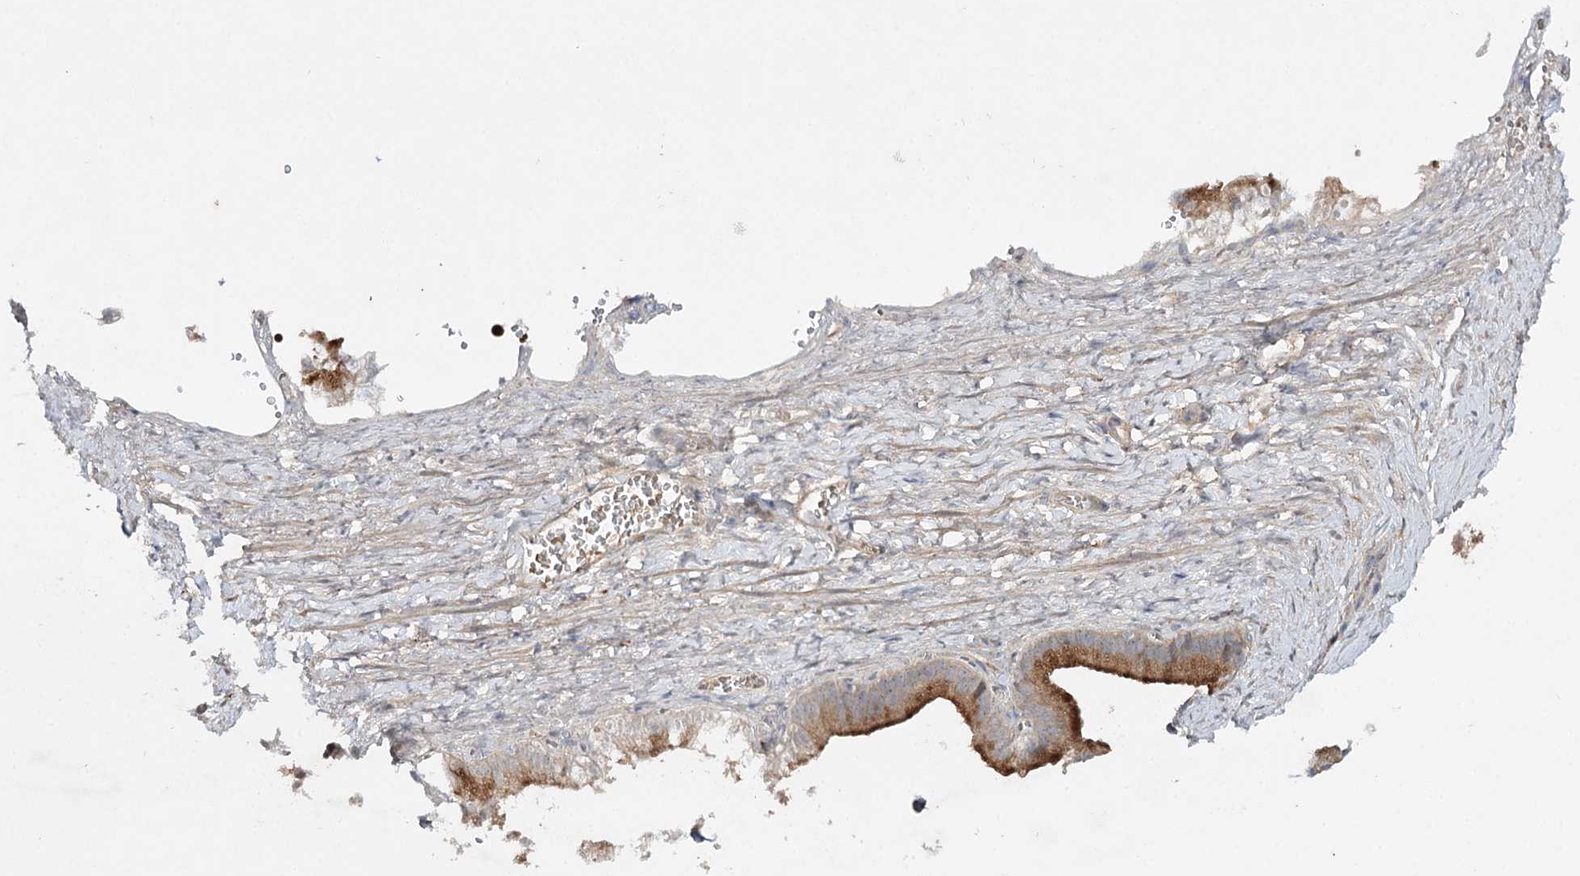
{"staining": {"intensity": "negative", "quantity": "none", "location": "none"}, "tissue": "adipose tissue", "cell_type": "Adipocytes", "image_type": "normal", "snomed": [{"axis": "morphology", "description": "Normal tissue, NOS"}, {"axis": "topography", "description": "Gallbladder"}, {"axis": "topography", "description": "Peripheral nerve tissue"}], "caption": "This micrograph is of normal adipose tissue stained with immunohistochemistry (IHC) to label a protein in brown with the nuclei are counter-stained blue. There is no expression in adipocytes. (DAB (3,3'-diaminobenzidine) immunohistochemistry (IHC) with hematoxylin counter stain).", "gene": "WDR44", "patient": {"sex": "male", "age": 38}}